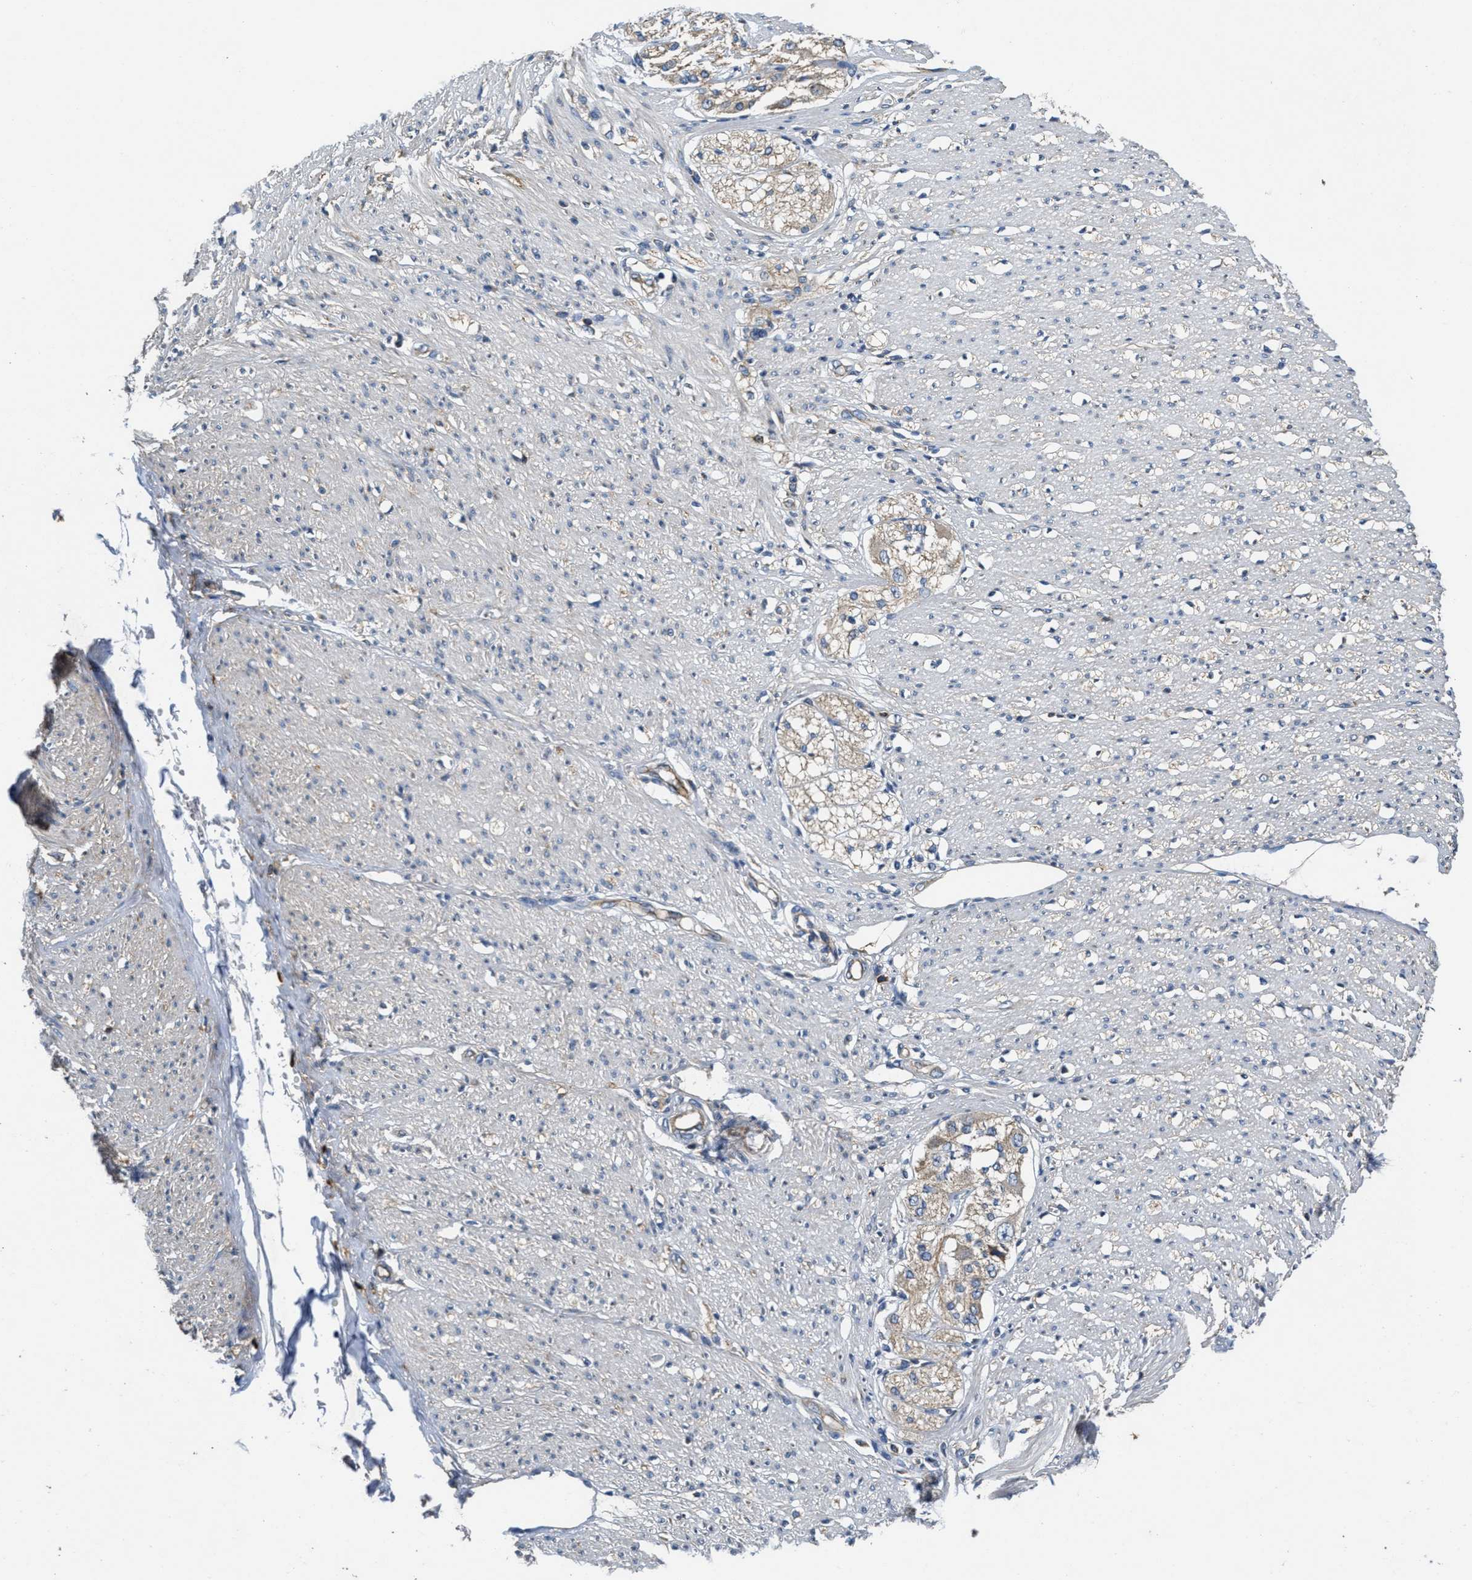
{"staining": {"intensity": "weak", "quantity": "25%-75%", "location": "cytoplasmic/membranous"}, "tissue": "adipose tissue", "cell_type": "Adipocytes", "image_type": "normal", "snomed": [{"axis": "morphology", "description": "Normal tissue, NOS"}, {"axis": "morphology", "description": "Adenocarcinoma, NOS"}, {"axis": "topography", "description": "Colon"}, {"axis": "topography", "description": "Peripheral nerve tissue"}], "caption": "DAB (3,3'-diaminobenzidine) immunohistochemical staining of unremarkable adipose tissue exhibits weak cytoplasmic/membranous protein staining in about 25%-75% of adipocytes. Ihc stains the protein of interest in brown and the nuclei are stained blue.", "gene": "GALK1", "patient": {"sex": "male", "age": 14}}